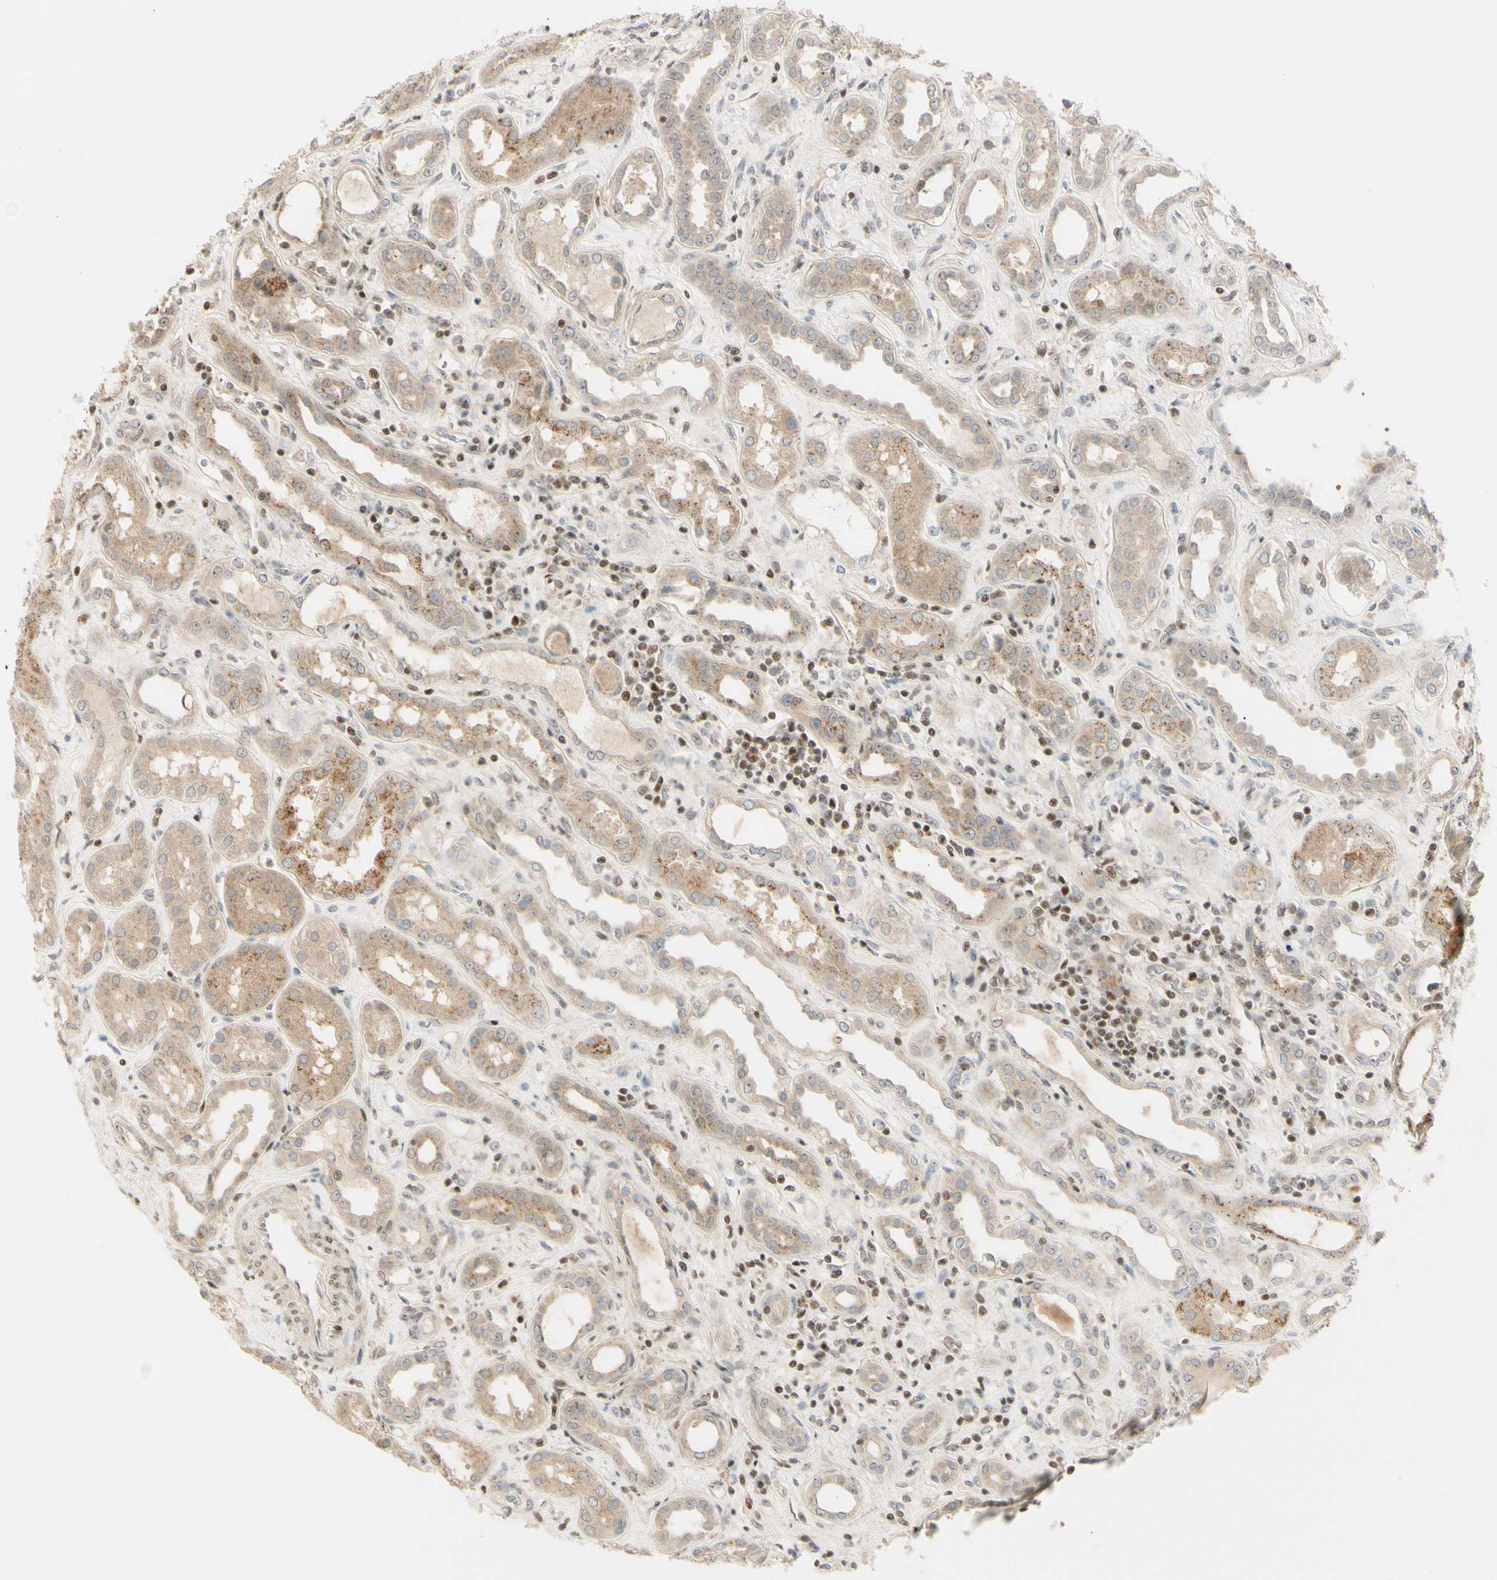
{"staining": {"intensity": "negative", "quantity": "none", "location": "none"}, "tissue": "kidney", "cell_type": "Cells in glomeruli", "image_type": "normal", "snomed": [{"axis": "morphology", "description": "Normal tissue, NOS"}, {"axis": "topography", "description": "Kidney"}], "caption": "An IHC micrograph of unremarkable kidney is shown. There is no staining in cells in glomeruli of kidney. Nuclei are stained in blue.", "gene": "NFYA", "patient": {"sex": "male", "age": 59}}